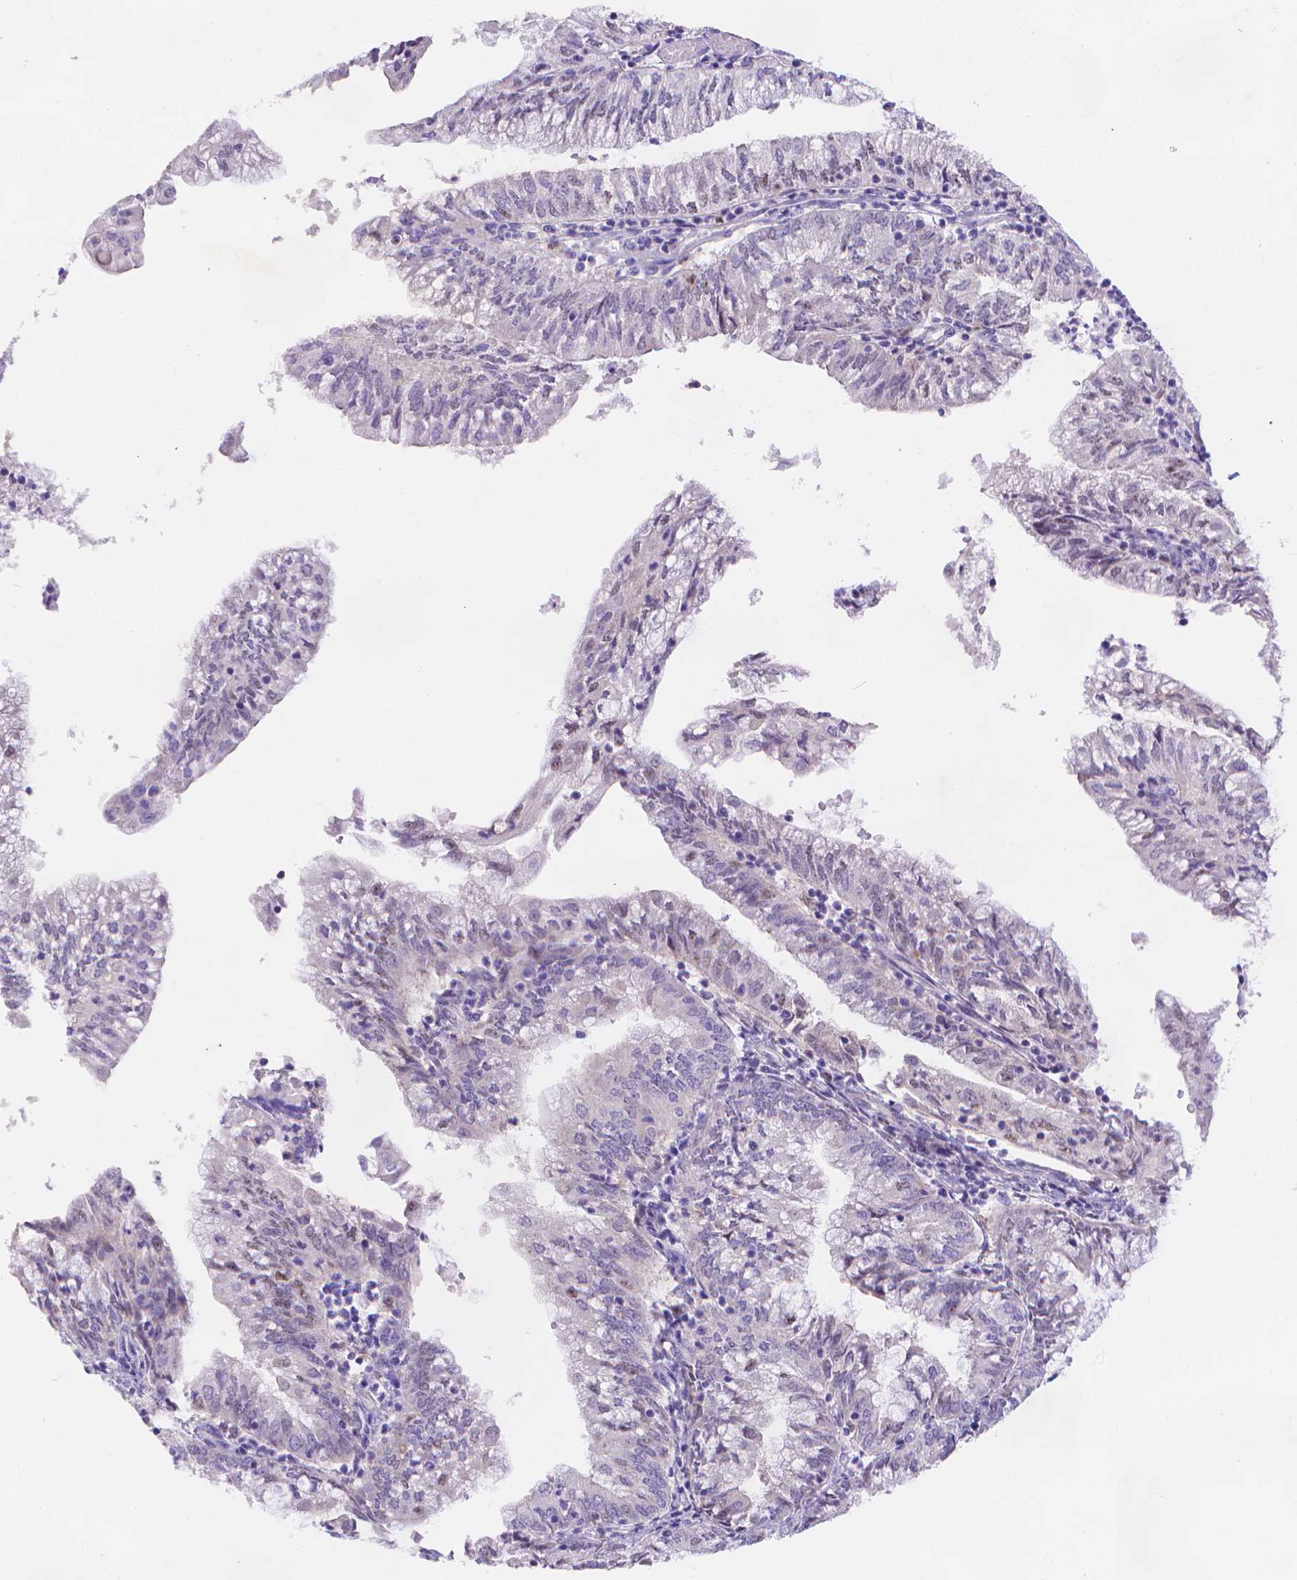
{"staining": {"intensity": "negative", "quantity": "none", "location": "none"}, "tissue": "endometrial cancer", "cell_type": "Tumor cells", "image_type": "cancer", "snomed": [{"axis": "morphology", "description": "Adenocarcinoma, NOS"}, {"axis": "topography", "description": "Endometrium"}], "caption": "This is an IHC image of human endometrial cancer (adenocarcinoma). There is no staining in tumor cells.", "gene": "FGD2", "patient": {"sex": "female", "age": 55}}